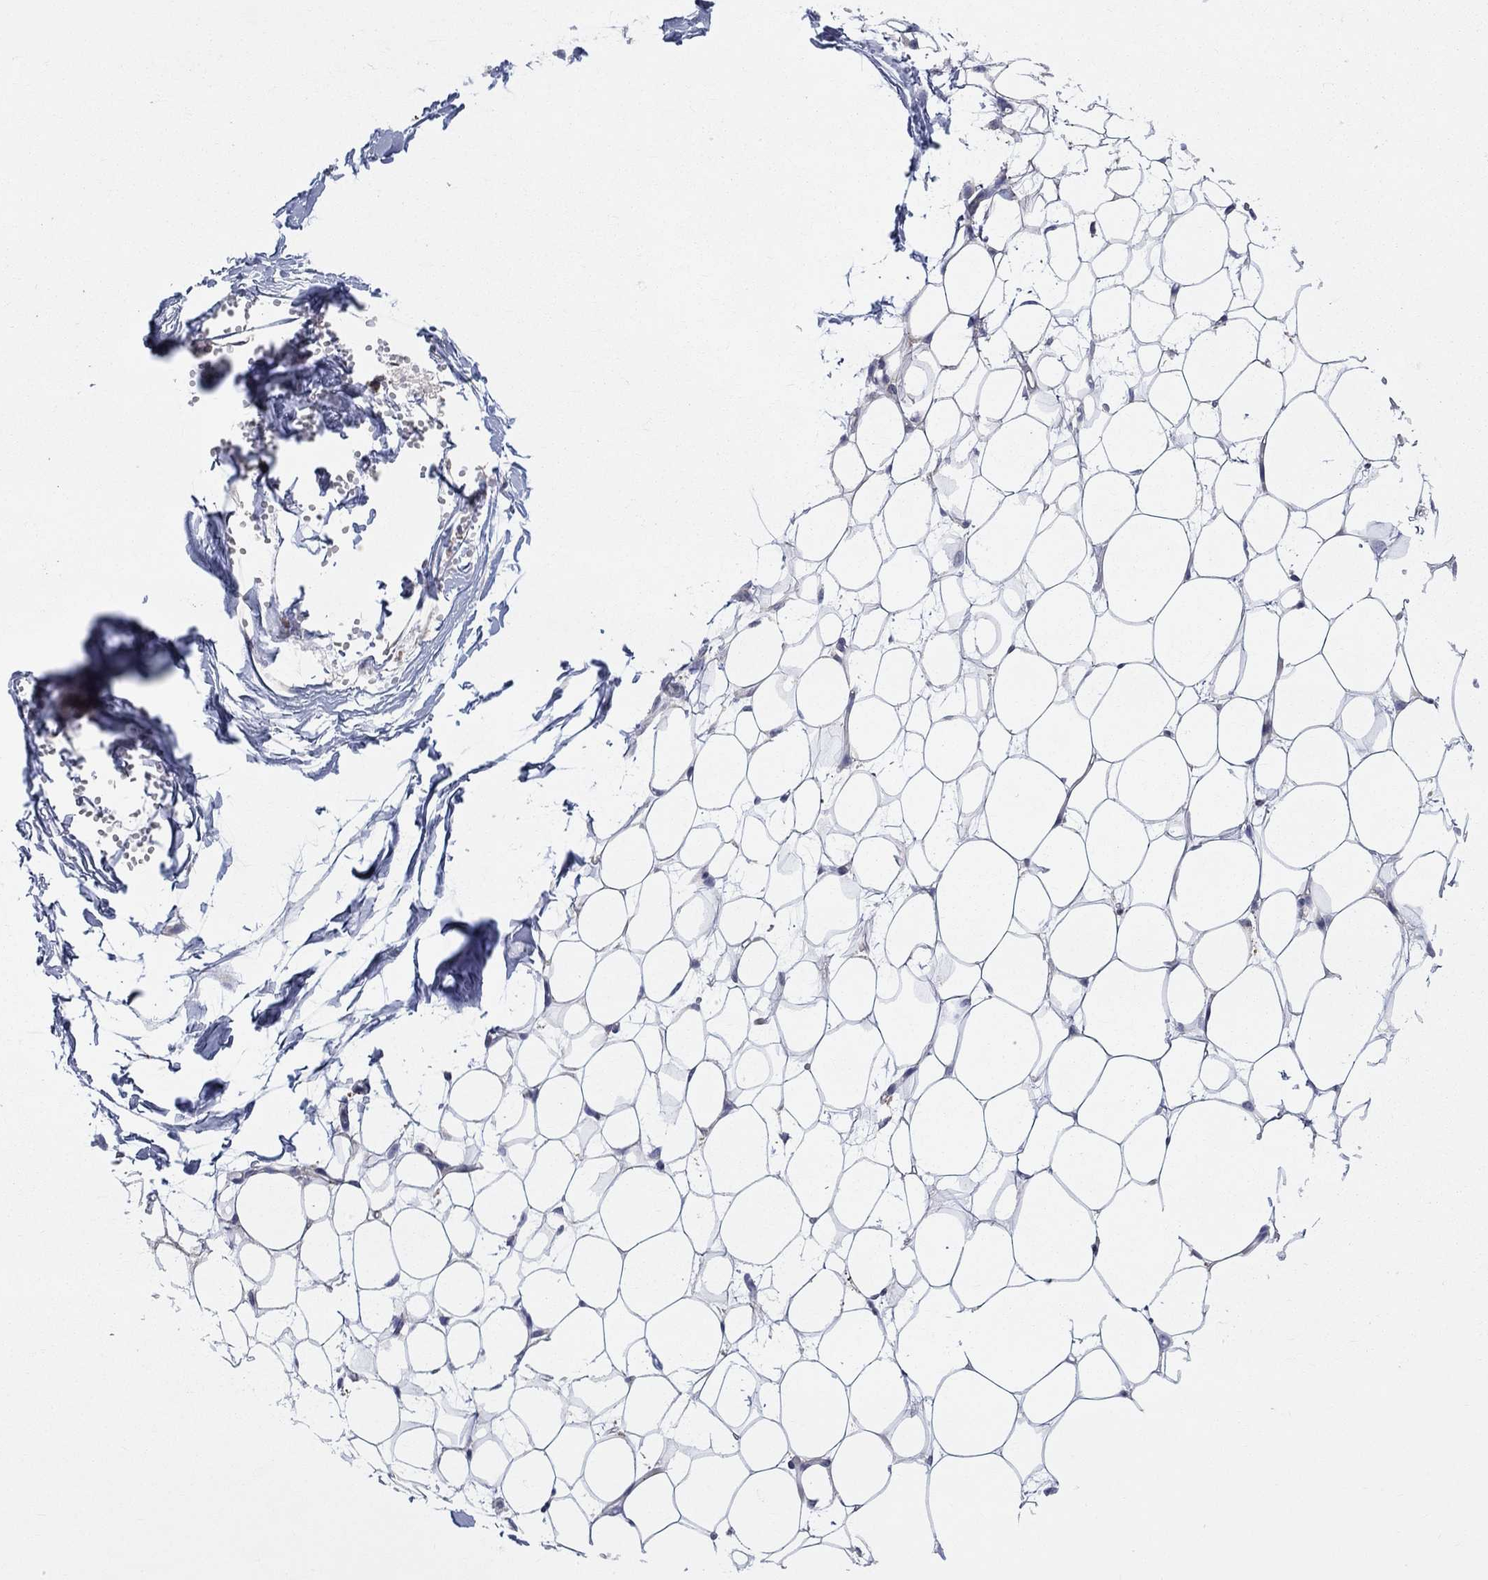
{"staining": {"intensity": "negative", "quantity": "none", "location": "none"}, "tissue": "breast", "cell_type": "Adipocytes", "image_type": "normal", "snomed": [{"axis": "morphology", "description": "Normal tissue, NOS"}, {"axis": "topography", "description": "Breast"}], "caption": "DAB immunohistochemical staining of benign human breast reveals no significant staining in adipocytes. (Immunohistochemistry (ihc), brightfield microscopy, high magnification).", "gene": "ZNHIT3", "patient": {"sex": "female", "age": 37}}